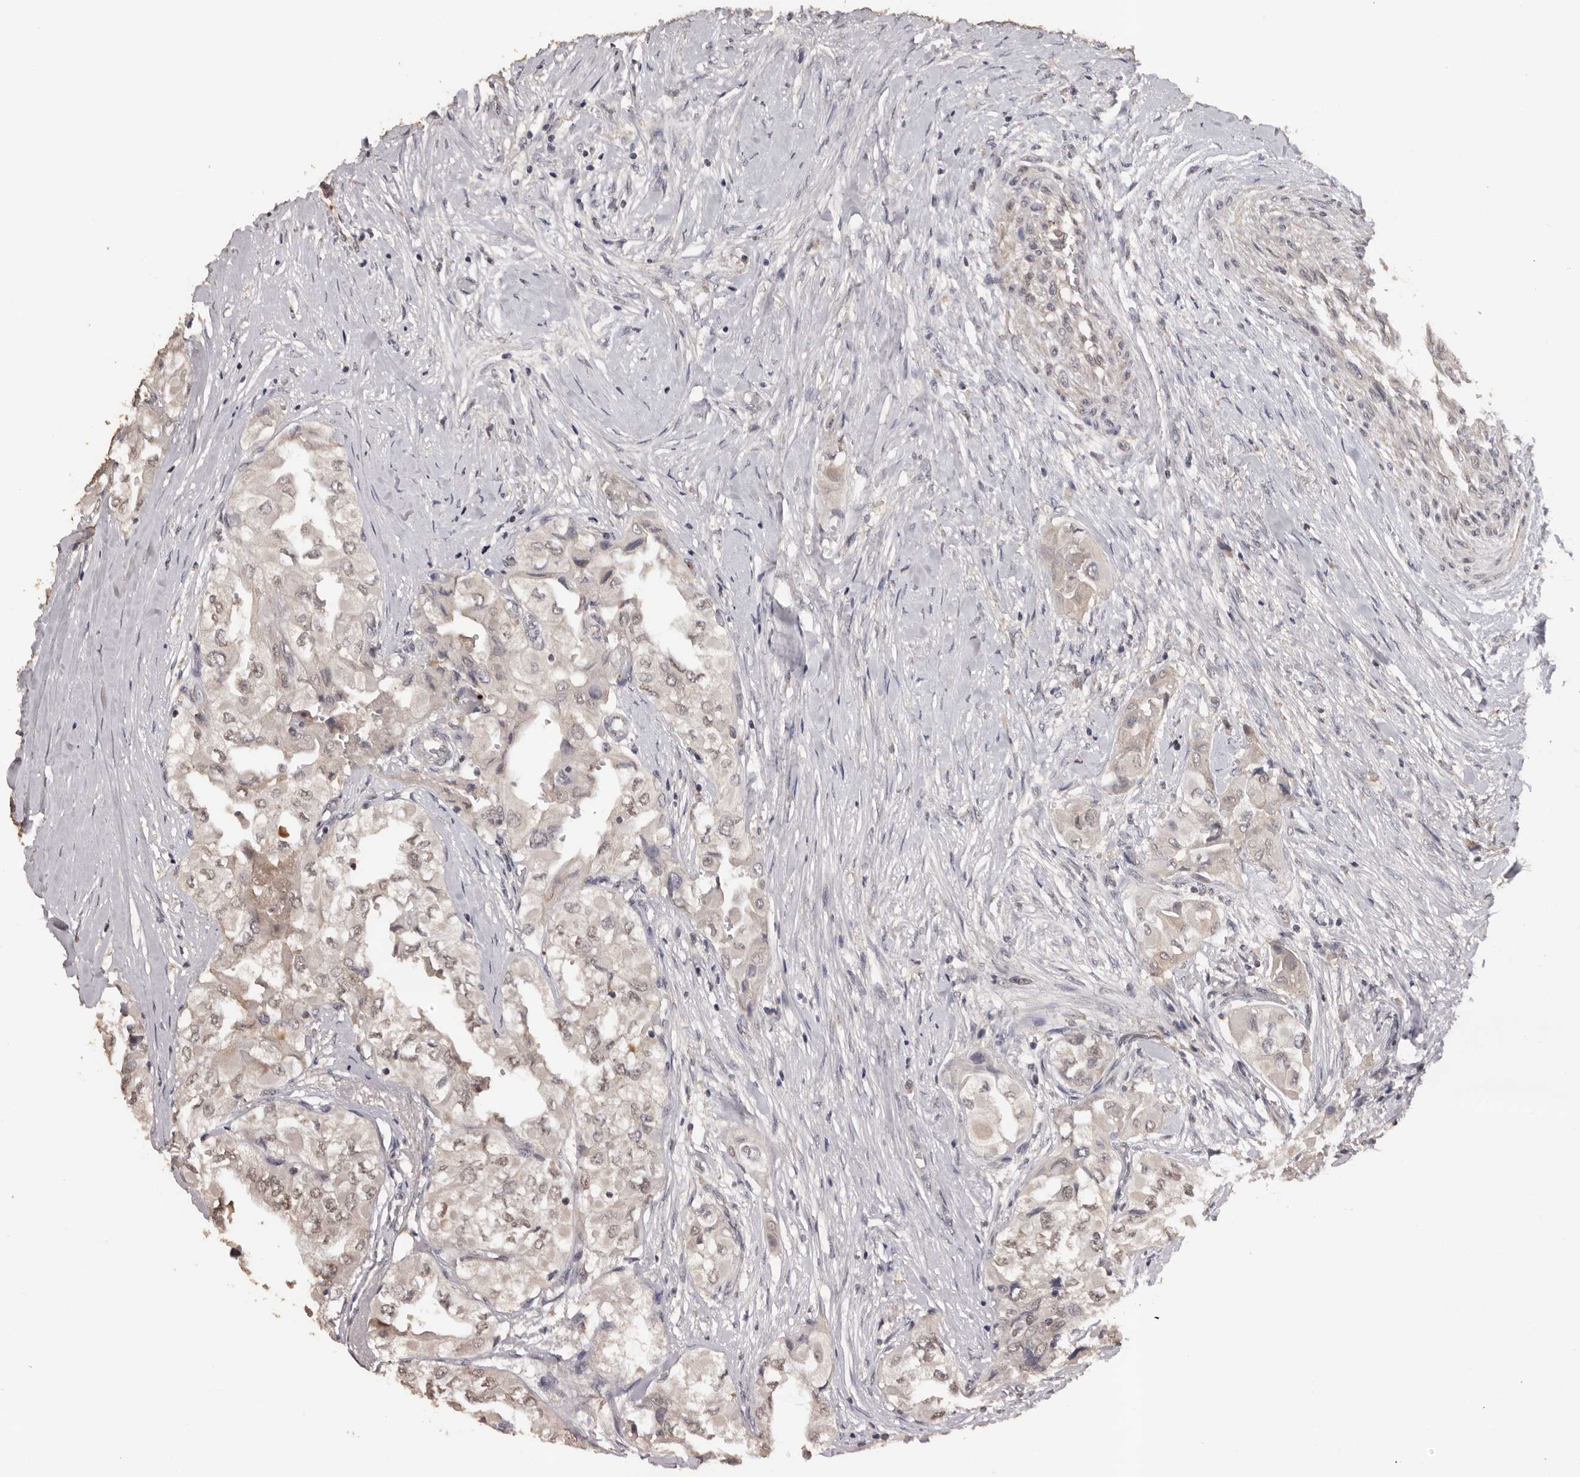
{"staining": {"intensity": "weak", "quantity": "<25%", "location": "nuclear"}, "tissue": "thyroid cancer", "cell_type": "Tumor cells", "image_type": "cancer", "snomed": [{"axis": "morphology", "description": "Papillary adenocarcinoma, NOS"}, {"axis": "topography", "description": "Thyroid gland"}], "caption": "DAB immunohistochemical staining of thyroid papillary adenocarcinoma demonstrates no significant staining in tumor cells. (DAB (3,3'-diaminobenzidine) immunohistochemistry (IHC) visualized using brightfield microscopy, high magnification).", "gene": "KIF2B", "patient": {"sex": "female", "age": 59}}